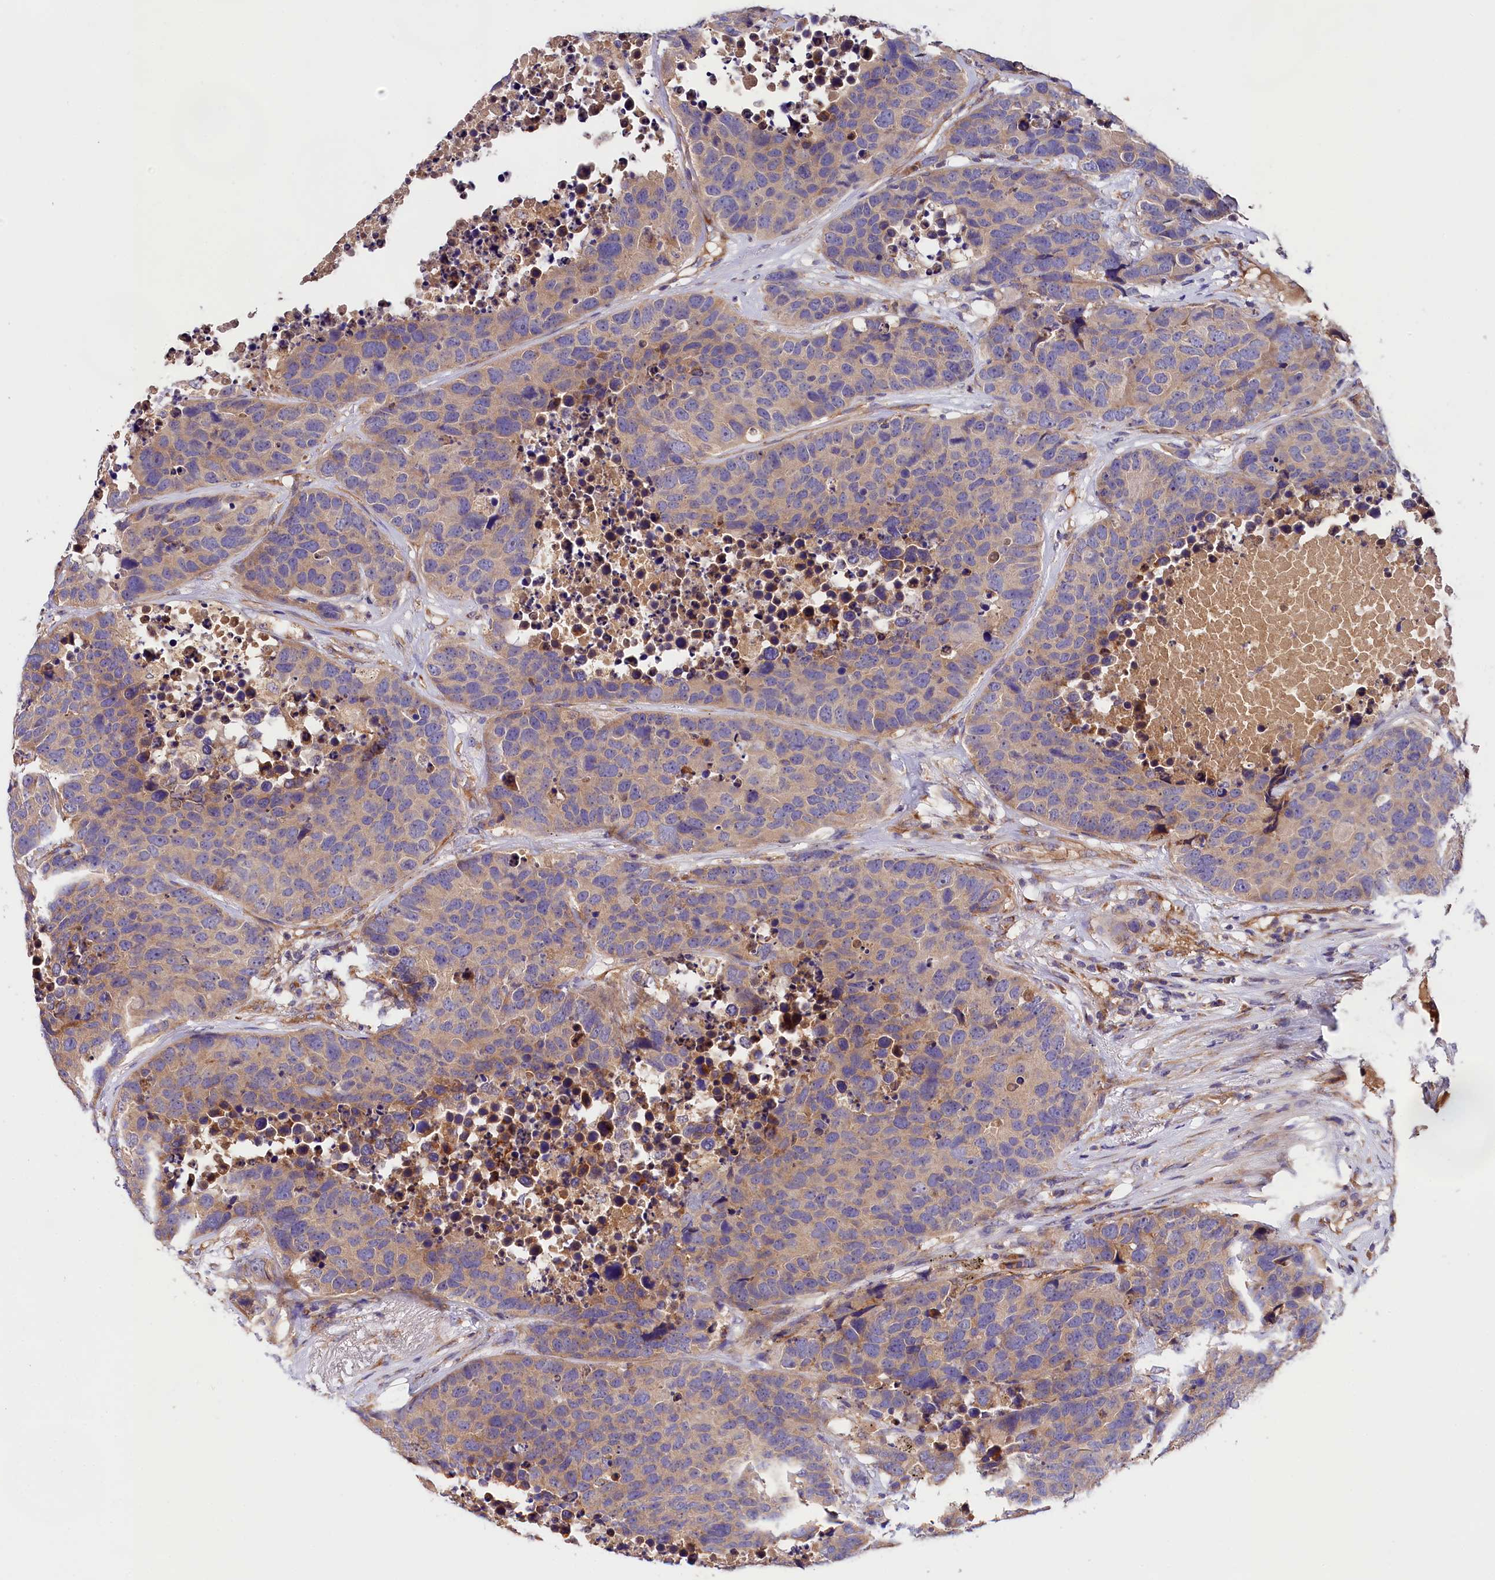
{"staining": {"intensity": "weak", "quantity": "25%-75%", "location": "cytoplasmic/membranous"}, "tissue": "carcinoid", "cell_type": "Tumor cells", "image_type": "cancer", "snomed": [{"axis": "morphology", "description": "Carcinoid, malignant, NOS"}, {"axis": "topography", "description": "Lung"}], "caption": "There is low levels of weak cytoplasmic/membranous positivity in tumor cells of carcinoid, as demonstrated by immunohistochemical staining (brown color).", "gene": "SPG11", "patient": {"sex": "male", "age": 60}}